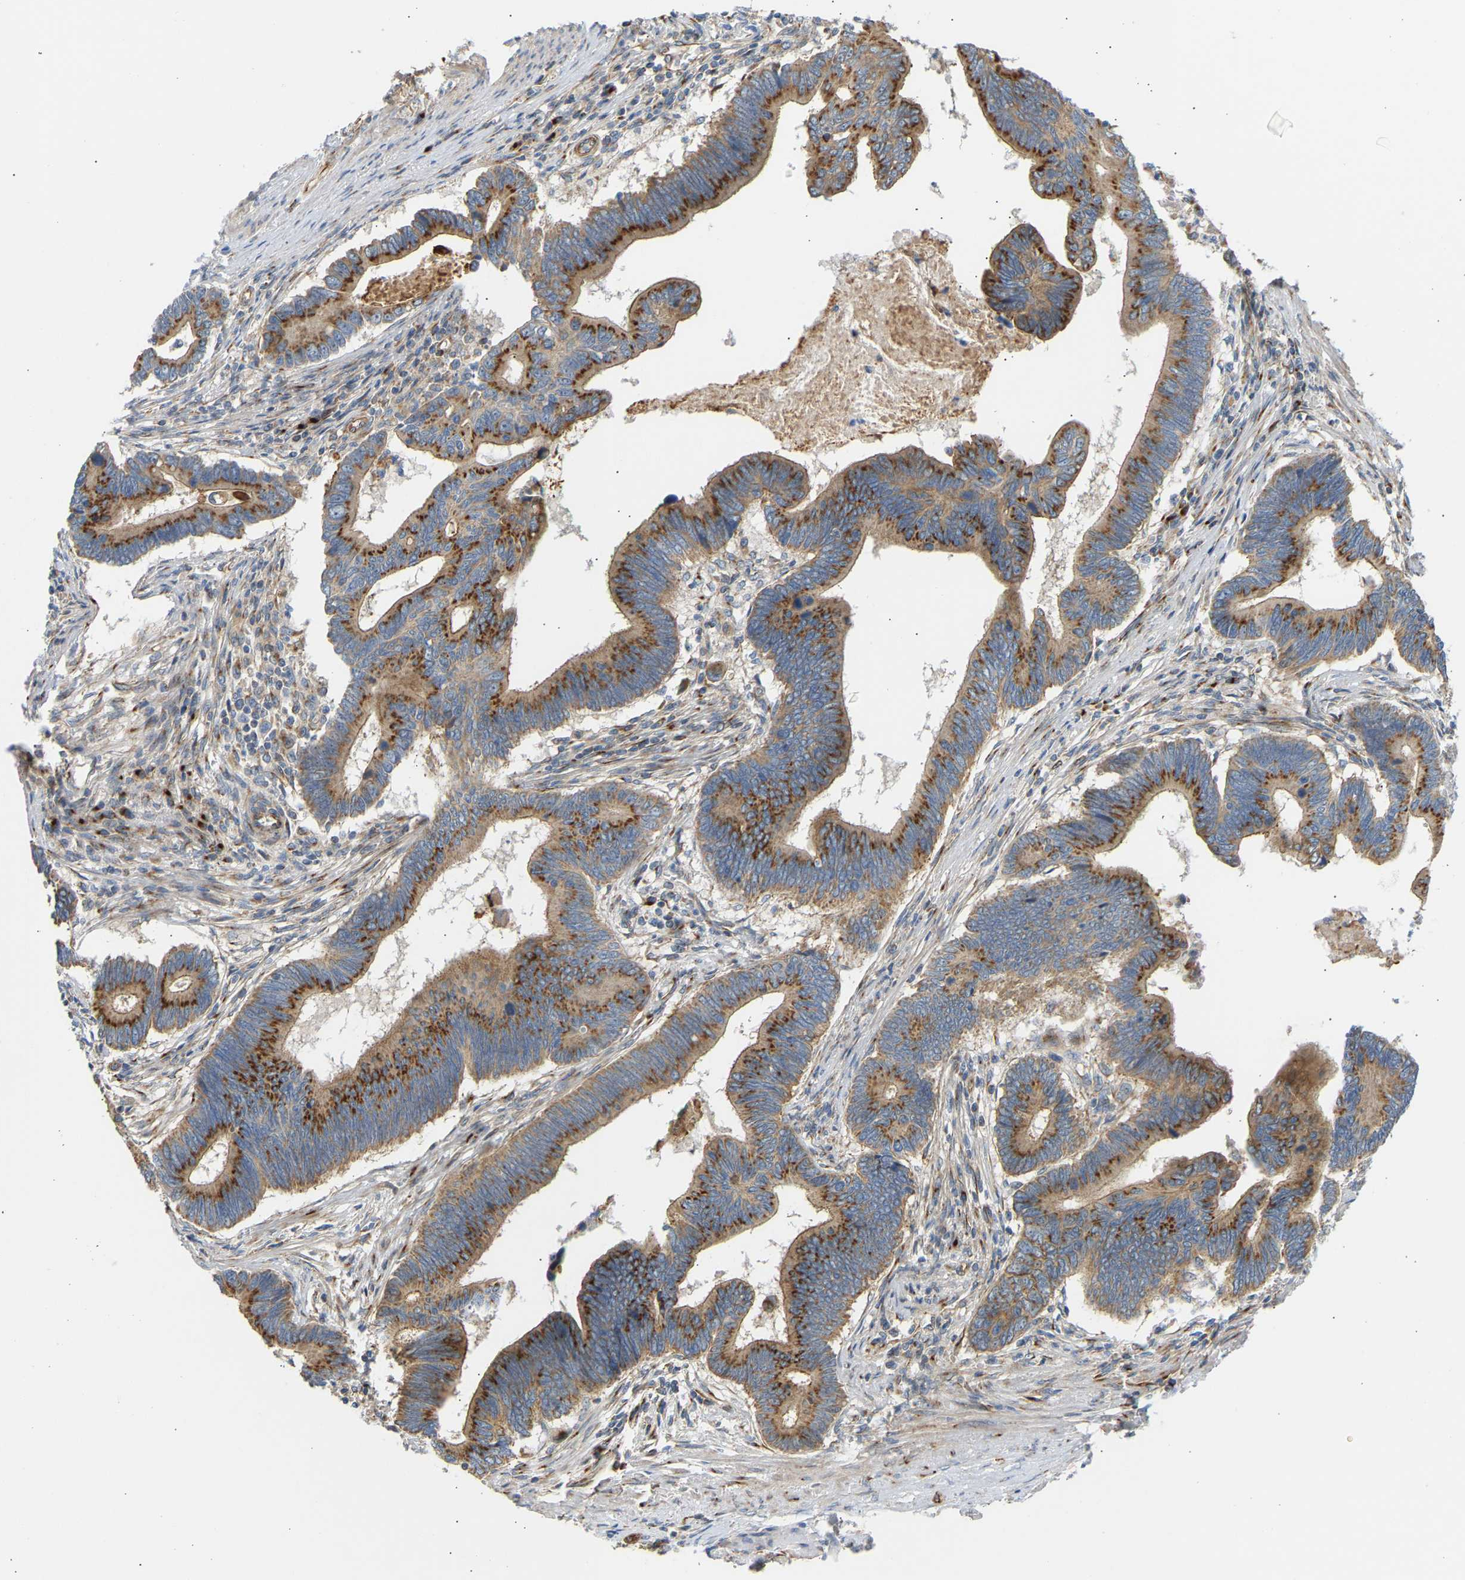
{"staining": {"intensity": "strong", "quantity": ">75%", "location": "cytoplasmic/membranous"}, "tissue": "pancreatic cancer", "cell_type": "Tumor cells", "image_type": "cancer", "snomed": [{"axis": "morphology", "description": "Adenocarcinoma, NOS"}, {"axis": "topography", "description": "Pancreas"}], "caption": "Immunohistochemistry (IHC) staining of pancreatic adenocarcinoma, which exhibits high levels of strong cytoplasmic/membranous expression in approximately >75% of tumor cells indicating strong cytoplasmic/membranous protein positivity. The staining was performed using DAB (3,3'-diaminobenzidine) (brown) for protein detection and nuclei were counterstained in hematoxylin (blue).", "gene": "YIPF2", "patient": {"sex": "female", "age": 70}}